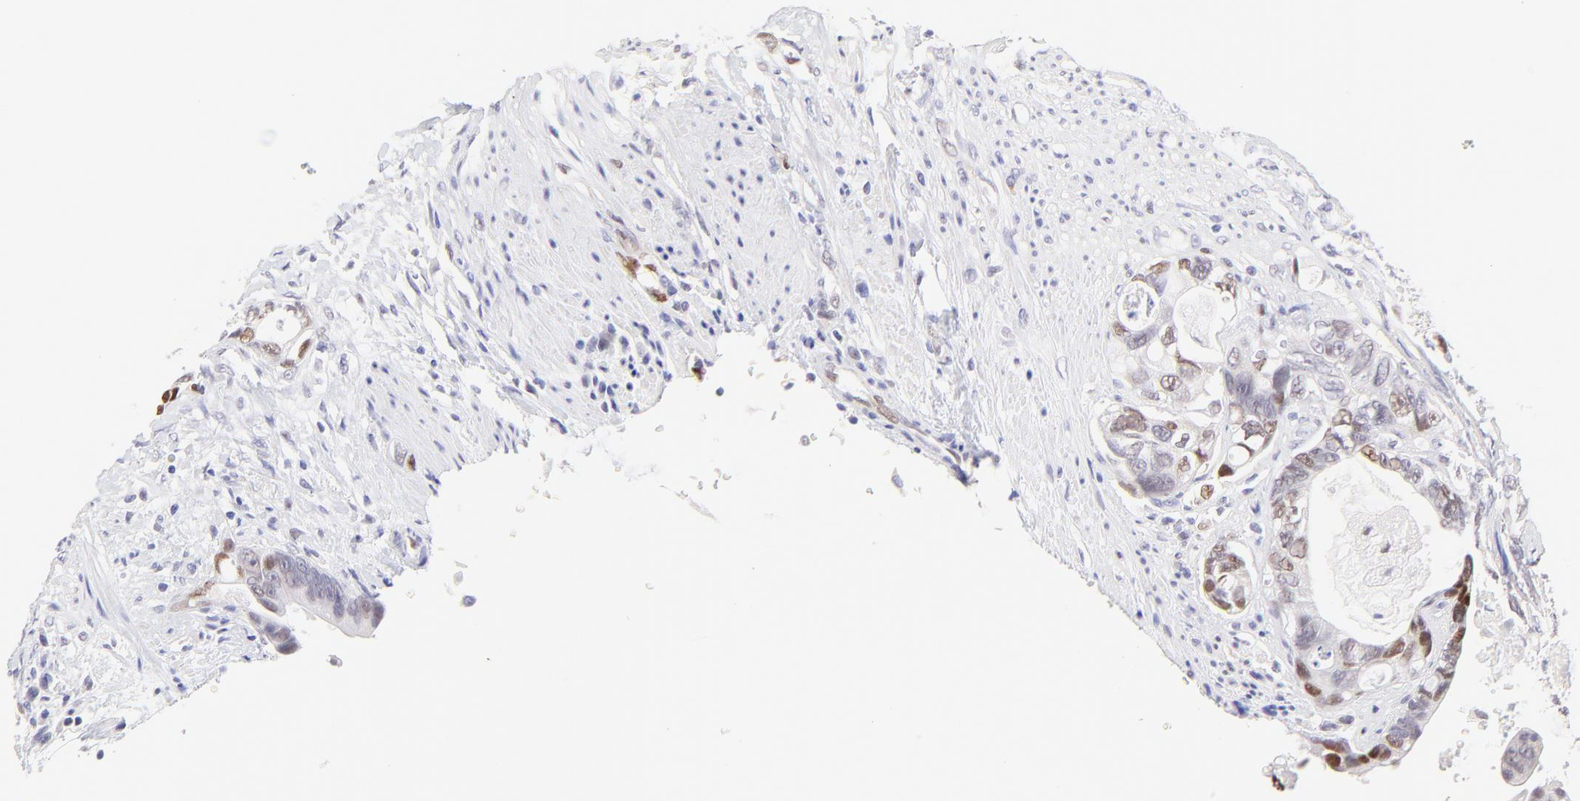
{"staining": {"intensity": "weak", "quantity": "<25%", "location": "nuclear"}, "tissue": "colorectal cancer", "cell_type": "Tumor cells", "image_type": "cancer", "snomed": [{"axis": "morphology", "description": "Adenocarcinoma, NOS"}, {"axis": "topography", "description": "Rectum"}], "caption": "DAB immunohistochemical staining of adenocarcinoma (colorectal) shows no significant expression in tumor cells.", "gene": "KLF4", "patient": {"sex": "female", "age": 57}}